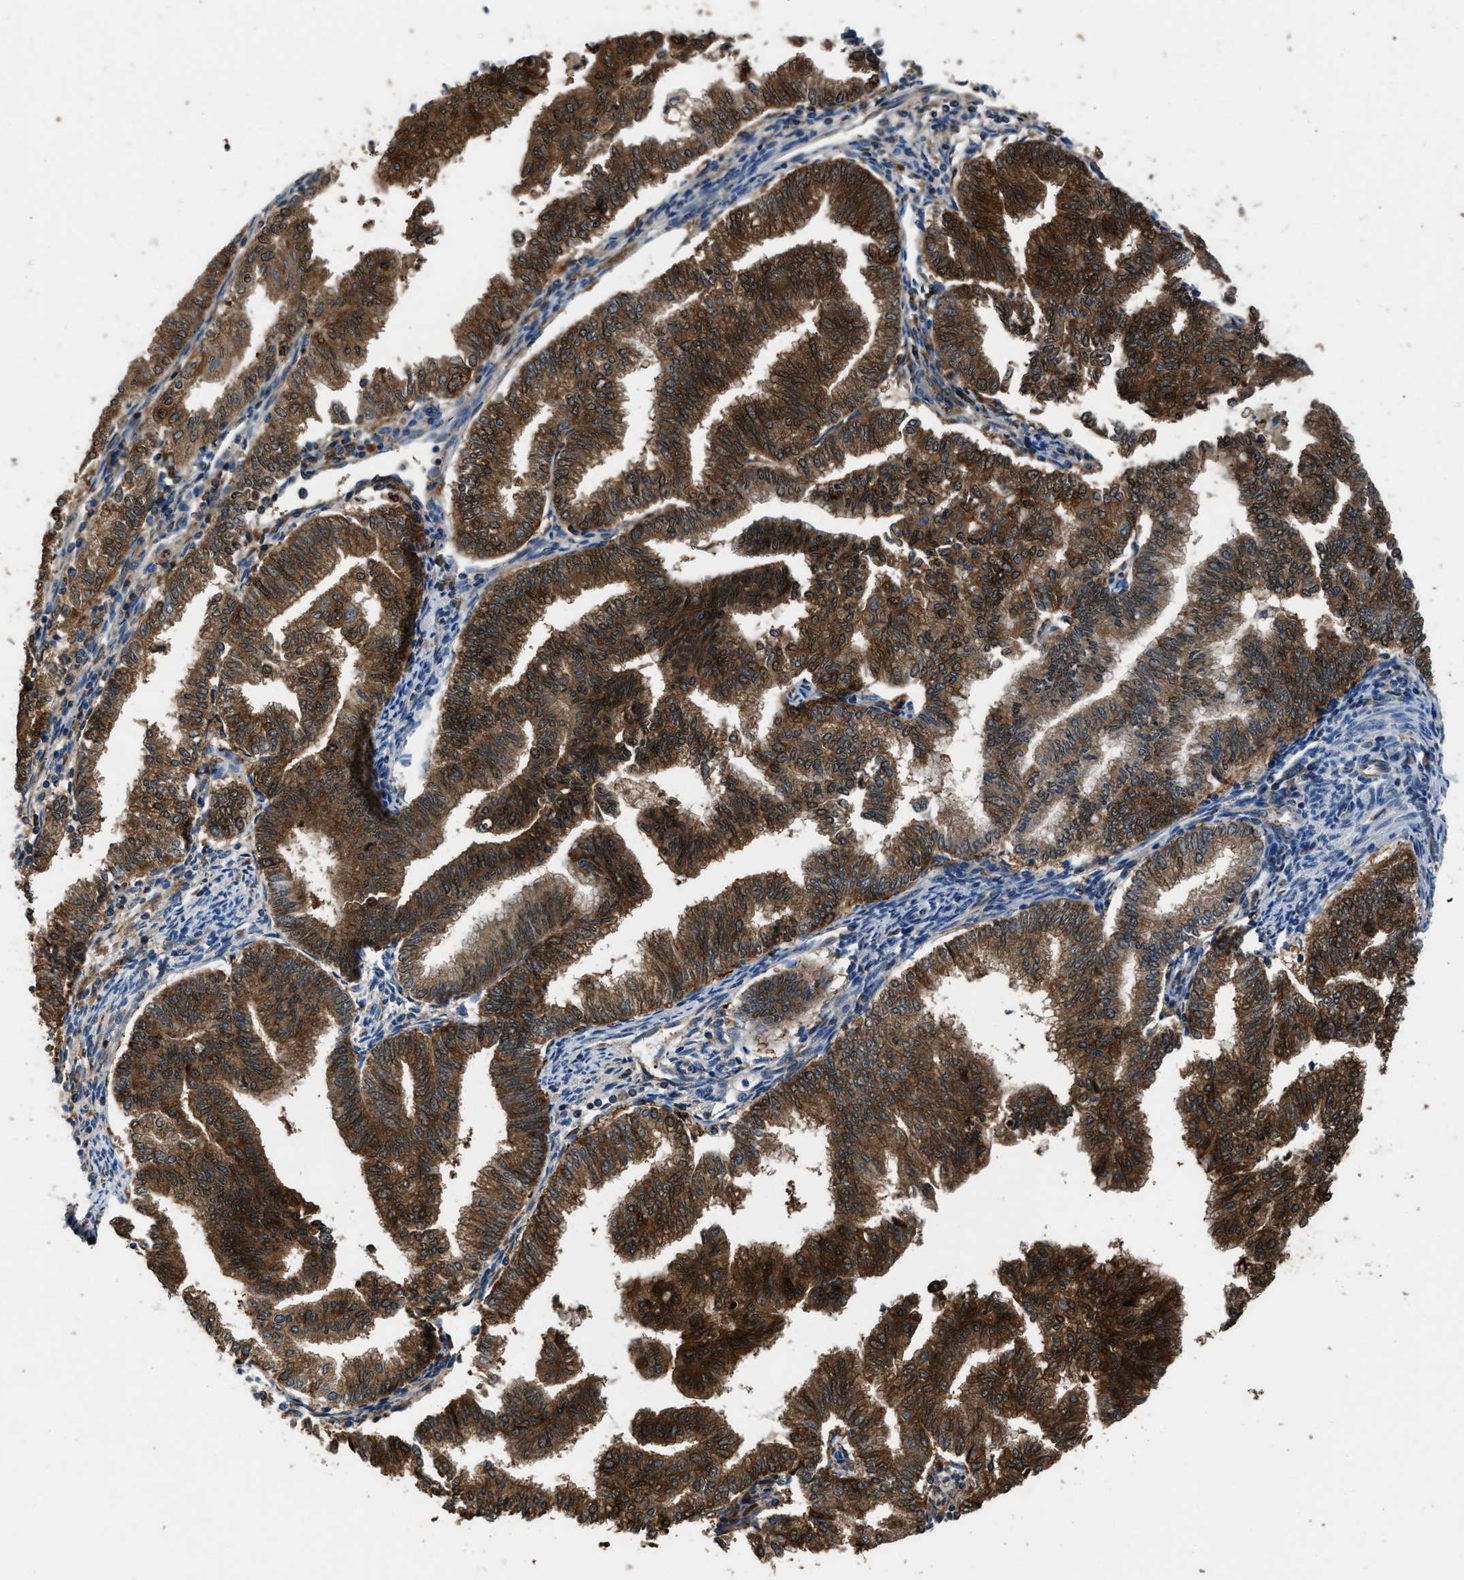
{"staining": {"intensity": "strong", "quantity": ">75%", "location": "cytoplasmic/membranous,nuclear"}, "tissue": "endometrial cancer", "cell_type": "Tumor cells", "image_type": "cancer", "snomed": [{"axis": "morphology", "description": "Polyp, NOS"}, {"axis": "morphology", "description": "Adenocarcinoma, NOS"}, {"axis": "morphology", "description": "Adenoma, NOS"}, {"axis": "topography", "description": "Endometrium"}], "caption": "Protein expression analysis of human adenocarcinoma (endometrial) reveals strong cytoplasmic/membranous and nuclear expression in about >75% of tumor cells. (Stains: DAB (3,3'-diaminobenzidine) in brown, nuclei in blue, Microscopy: brightfield microscopy at high magnification).", "gene": "PKM", "patient": {"sex": "female", "age": 79}}